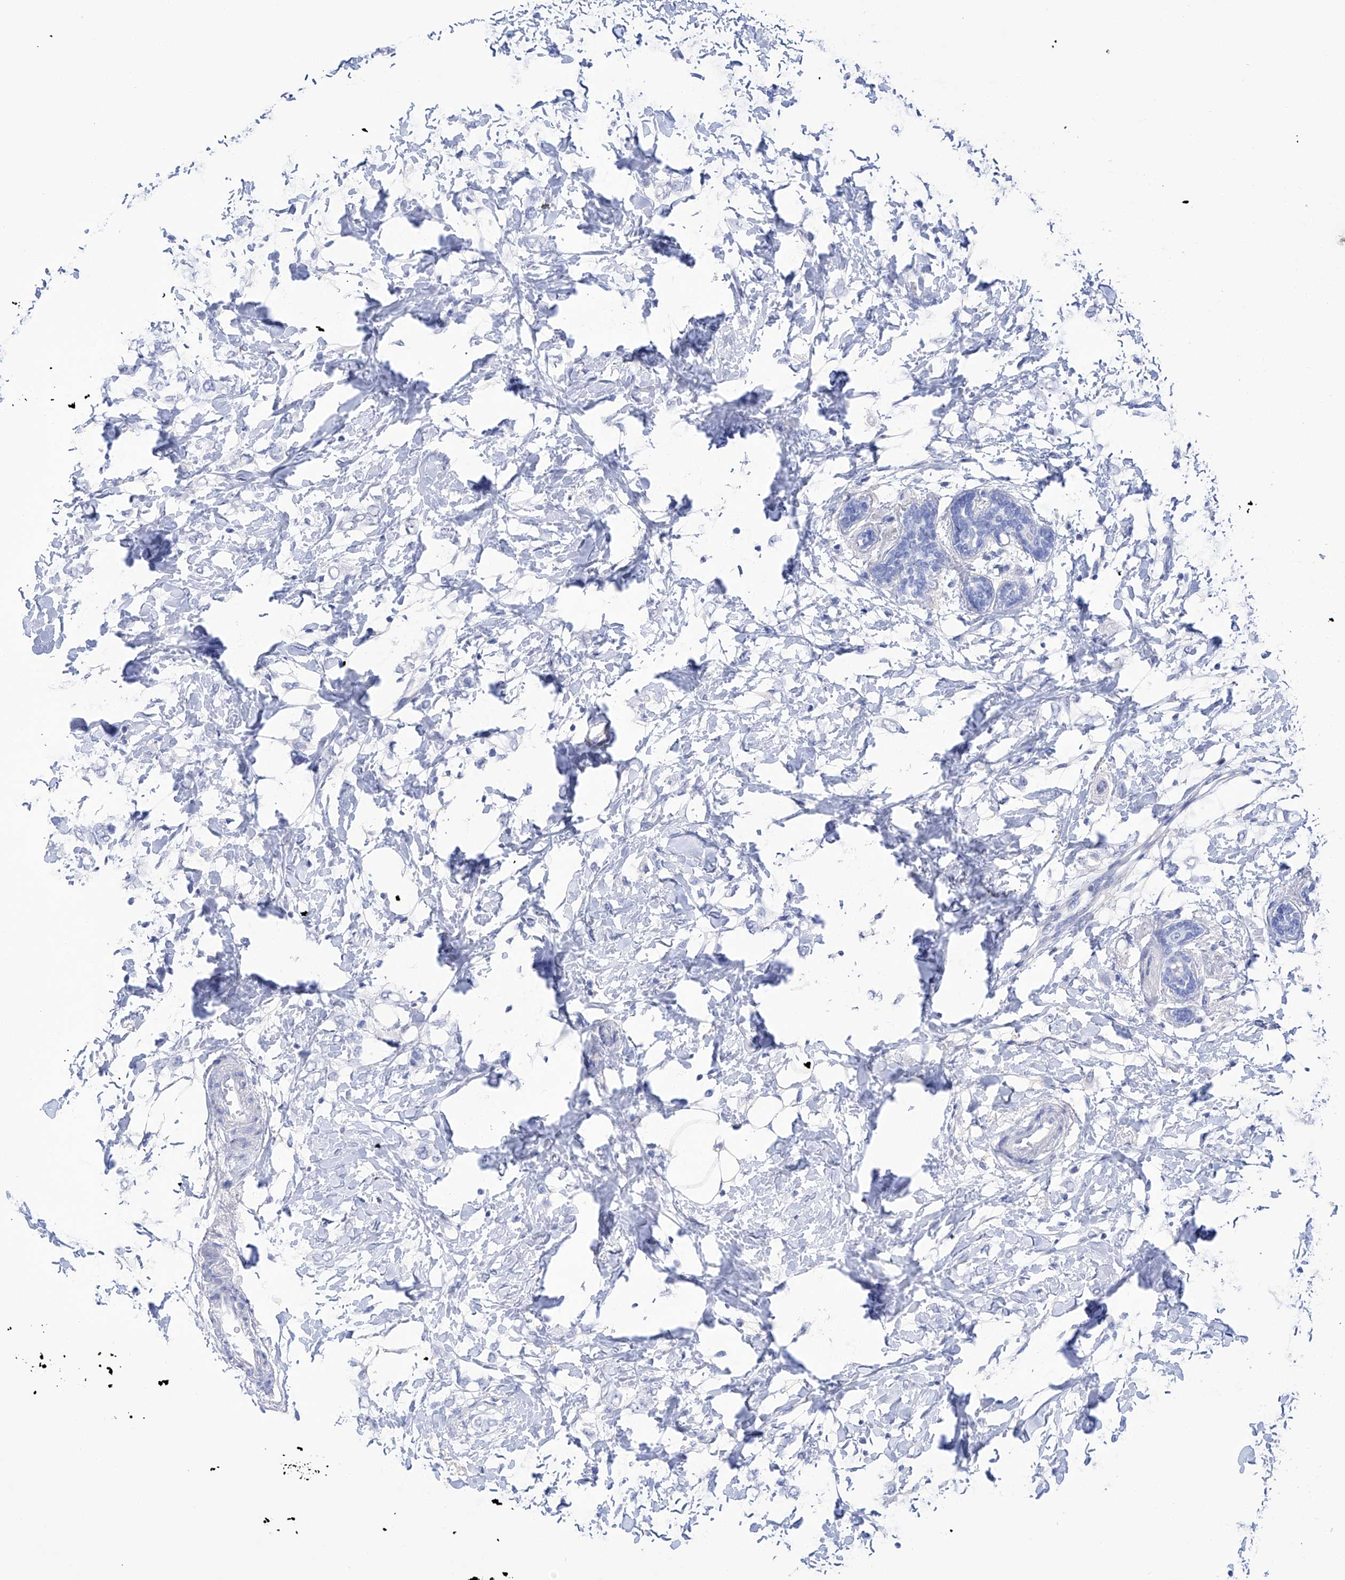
{"staining": {"intensity": "negative", "quantity": "none", "location": "none"}, "tissue": "breast cancer", "cell_type": "Tumor cells", "image_type": "cancer", "snomed": [{"axis": "morphology", "description": "Normal tissue, NOS"}, {"axis": "morphology", "description": "Lobular carcinoma"}, {"axis": "topography", "description": "Breast"}], "caption": "Photomicrograph shows no protein positivity in tumor cells of breast lobular carcinoma tissue. (Brightfield microscopy of DAB immunohistochemistry (IHC) at high magnification).", "gene": "FLG", "patient": {"sex": "female", "age": 47}}